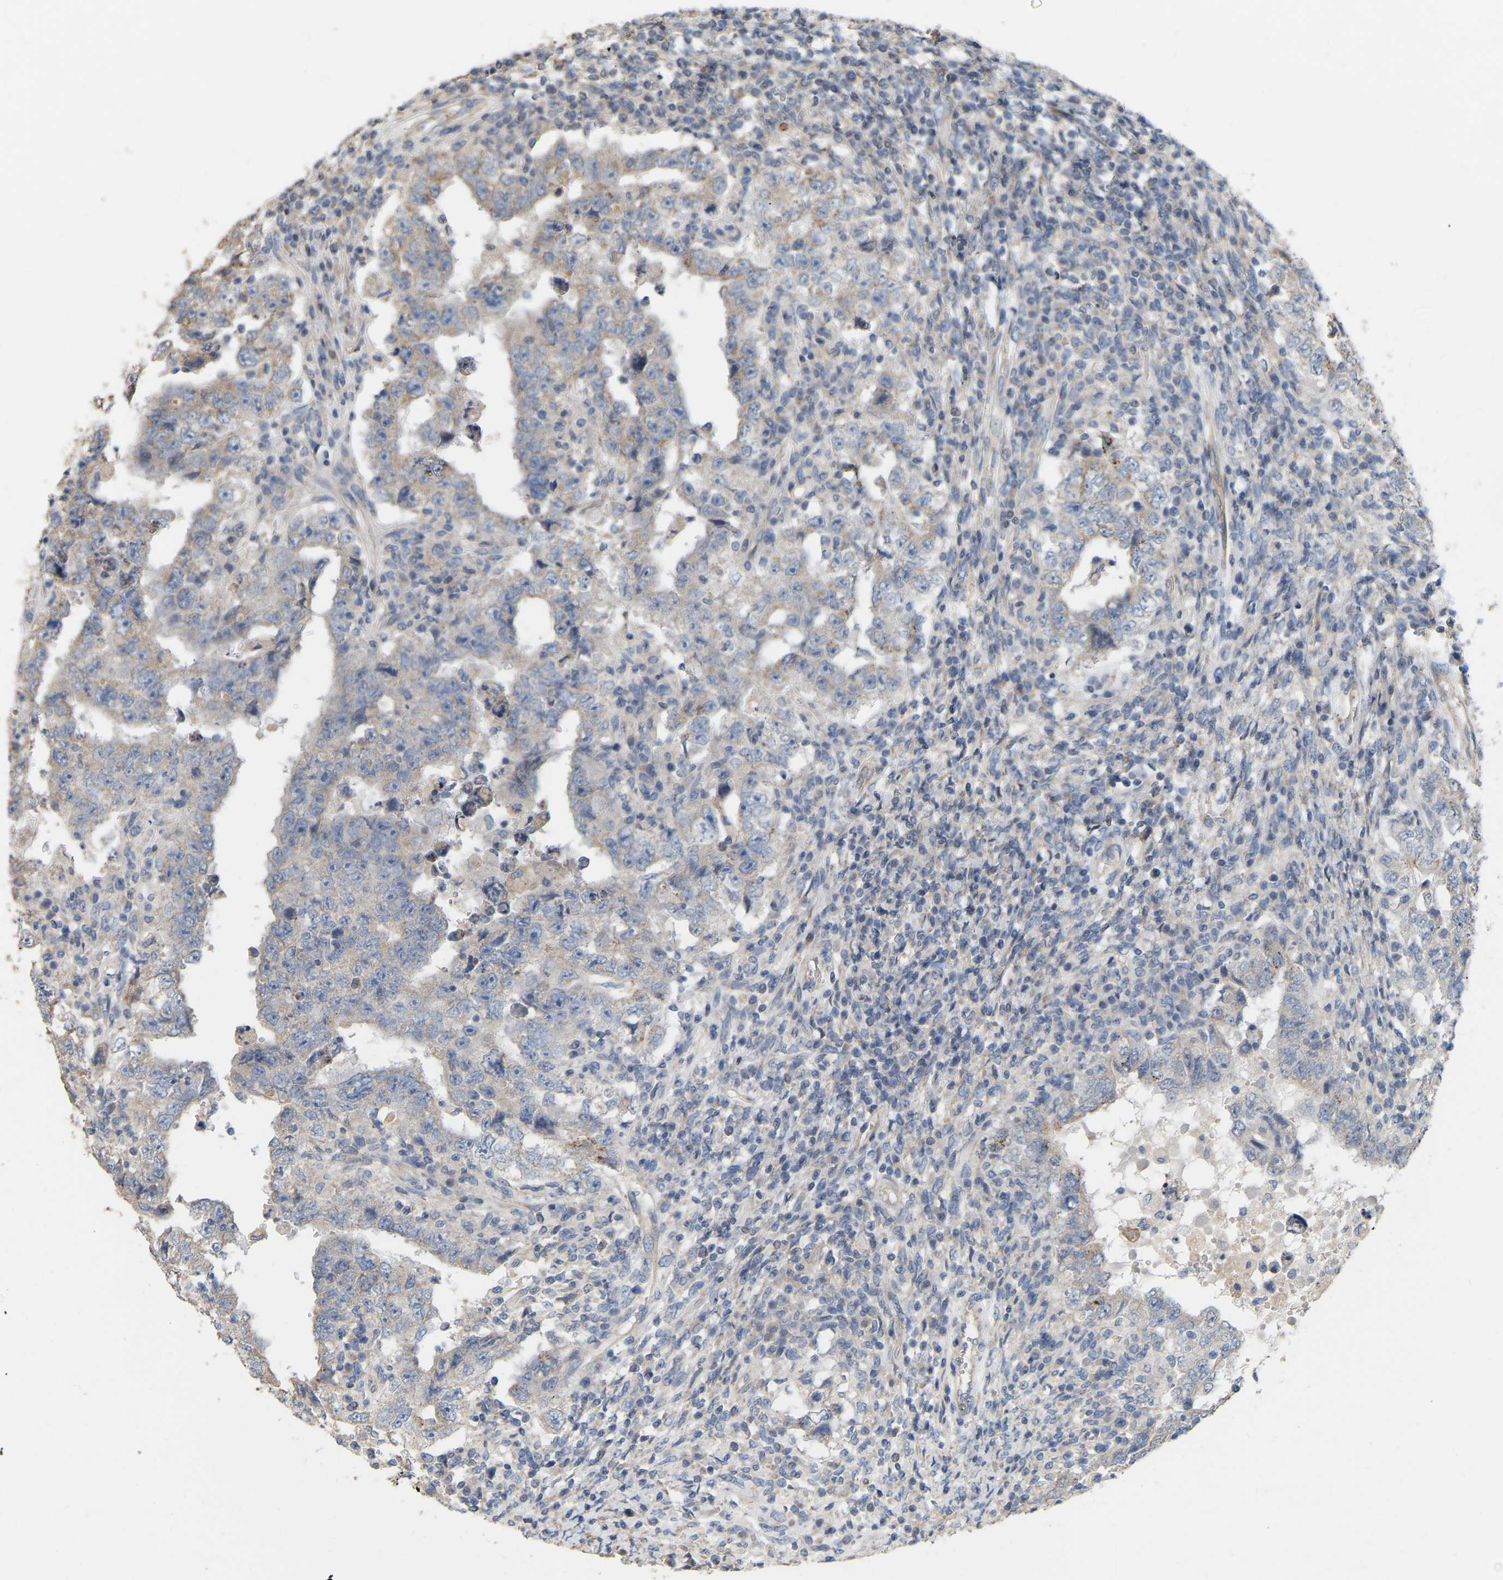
{"staining": {"intensity": "moderate", "quantity": "<25%", "location": "cytoplasmic/membranous"}, "tissue": "testis cancer", "cell_type": "Tumor cells", "image_type": "cancer", "snomed": [{"axis": "morphology", "description": "Carcinoma, Embryonal, NOS"}, {"axis": "topography", "description": "Testis"}], "caption": "A micrograph of human embryonal carcinoma (testis) stained for a protein exhibits moderate cytoplasmic/membranous brown staining in tumor cells. The staining is performed using DAB (3,3'-diaminobenzidine) brown chromogen to label protein expression. The nuclei are counter-stained blue using hematoxylin.", "gene": "SSH1", "patient": {"sex": "male", "age": 26}}